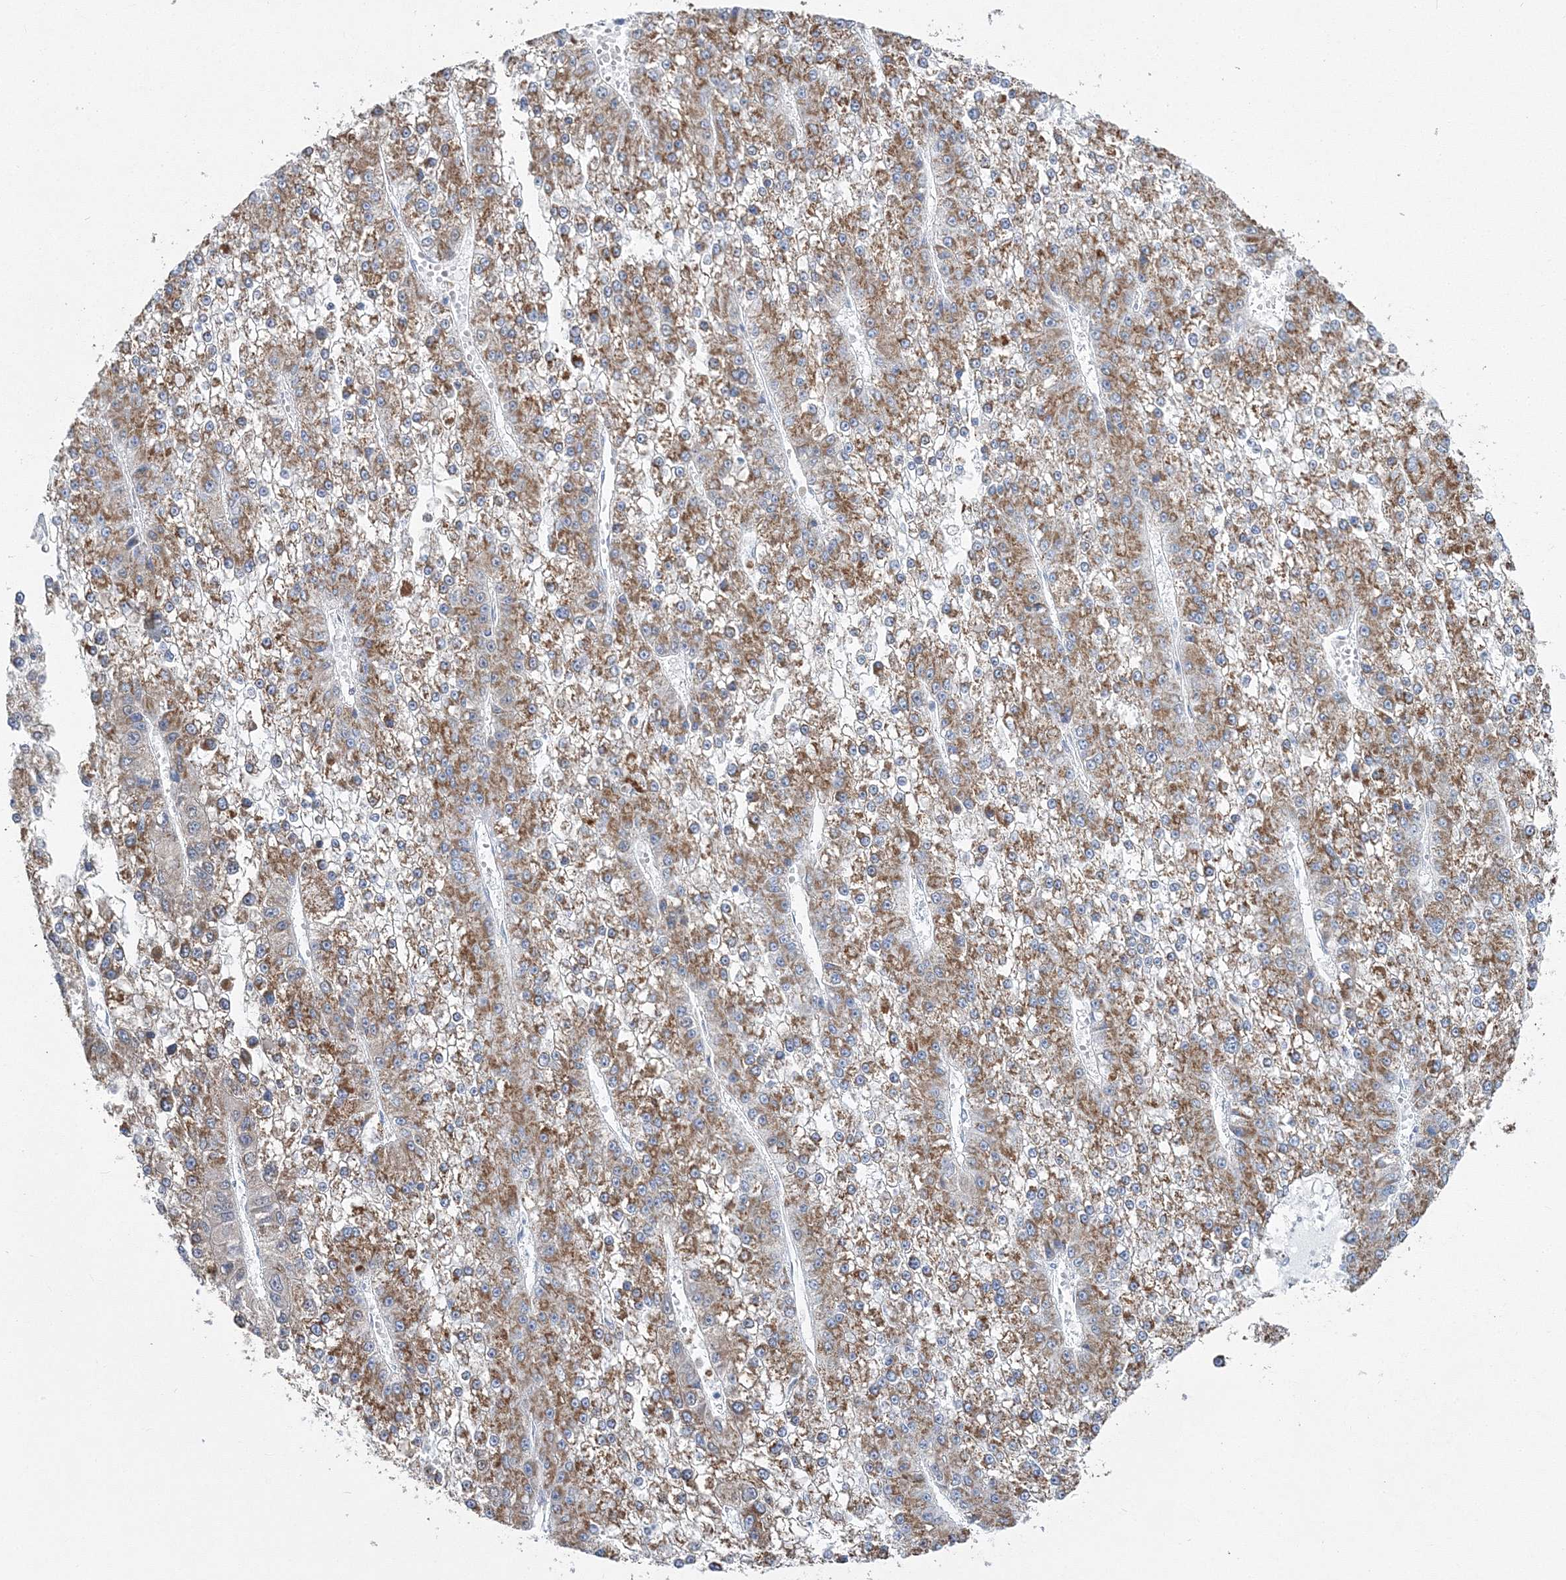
{"staining": {"intensity": "moderate", "quantity": ">75%", "location": "cytoplasmic/membranous"}, "tissue": "liver cancer", "cell_type": "Tumor cells", "image_type": "cancer", "snomed": [{"axis": "morphology", "description": "Carcinoma, Hepatocellular, NOS"}, {"axis": "topography", "description": "Liver"}], "caption": "Immunohistochemistry (IHC) of liver cancer displays medium levels of moderate cytoplasmic/membranous expression in about >75% of tumor cells.", "gene": "HIBCH", "patient": {"sex": "female", "age": 73}}